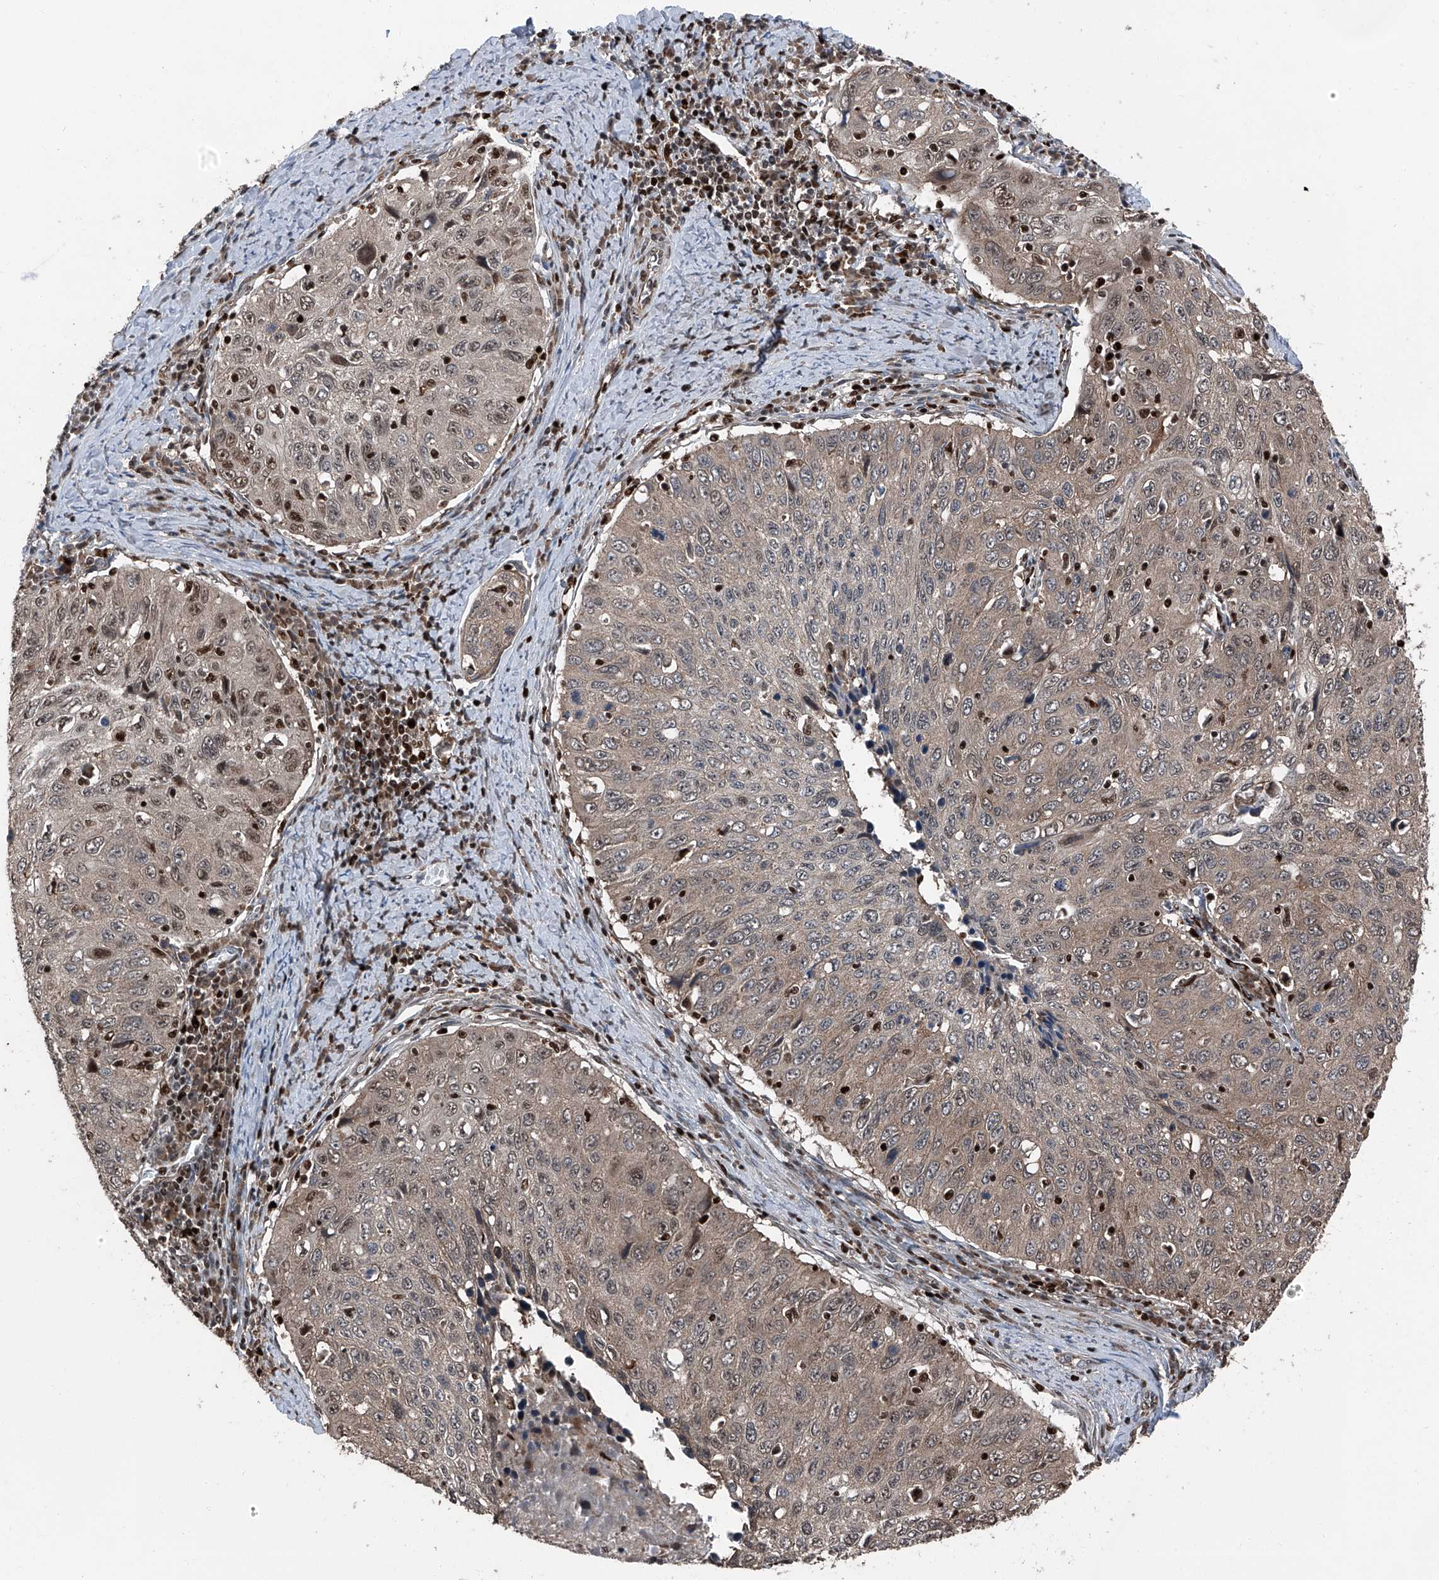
{"staining": {"intensity": "weak", "quantity": ">75%", "location": "cytoplasmic/membranous,nuclear"}, "tissue": "cervical cancer", "cell_type": "Tumor cells", "image_type": "cancer", "snomed": [{"axis": "morphology", "description": "Squamous cell carcinoma, NOS"}, {"axis": "topography", "description": "Cervix"}], "caption": "Protein positivity by IHC reveals weak cytoplasmic/membranous and nuclear staining in about >75% of tumor cells in cervical squamous cell carcinoma.", "gene": "FKBP5", "patient": {"sex": "female", "age": 53}}